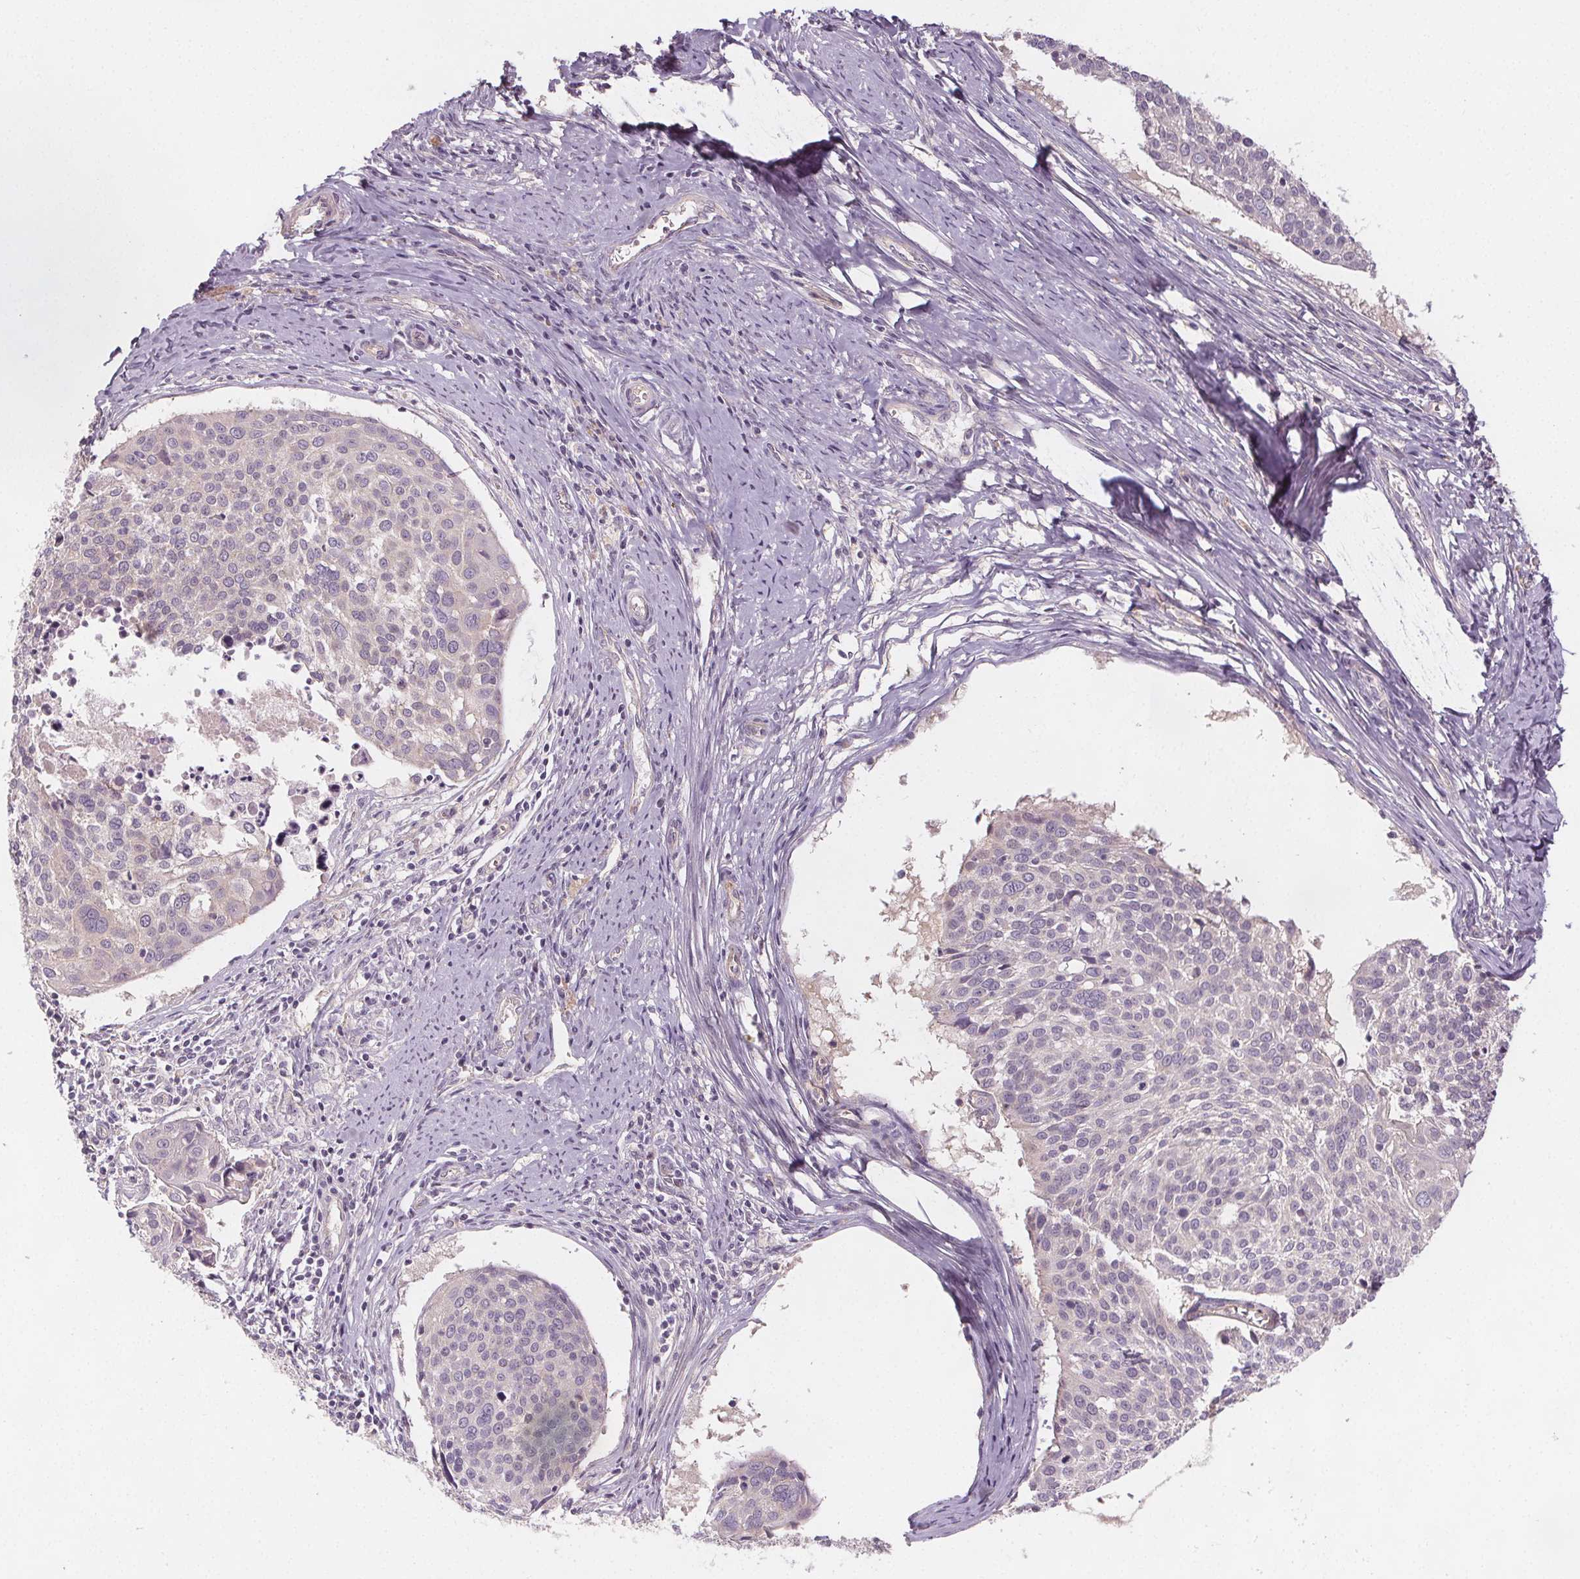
{"staining": {"intensity": "negative", "quantity": "none", "location": "none"}, "tissue": "cervical cancer", "cell_type": "Tumor cells", "image_type": "cancer", "snomed": [{"axis": "morphology", "description": "Squamous cell carcinoma, NOS"}, {"axis": "topography", "description": "Cervix"}], "caption": "This histopathology image is of cervical cancer stained with immunohistochemistry to label a protein in brown with the nuclei are counter-stained blue. There is no expression in tumor cells.", "gene": "VNN1", "patient": {"sex": "female", "age": 39}}